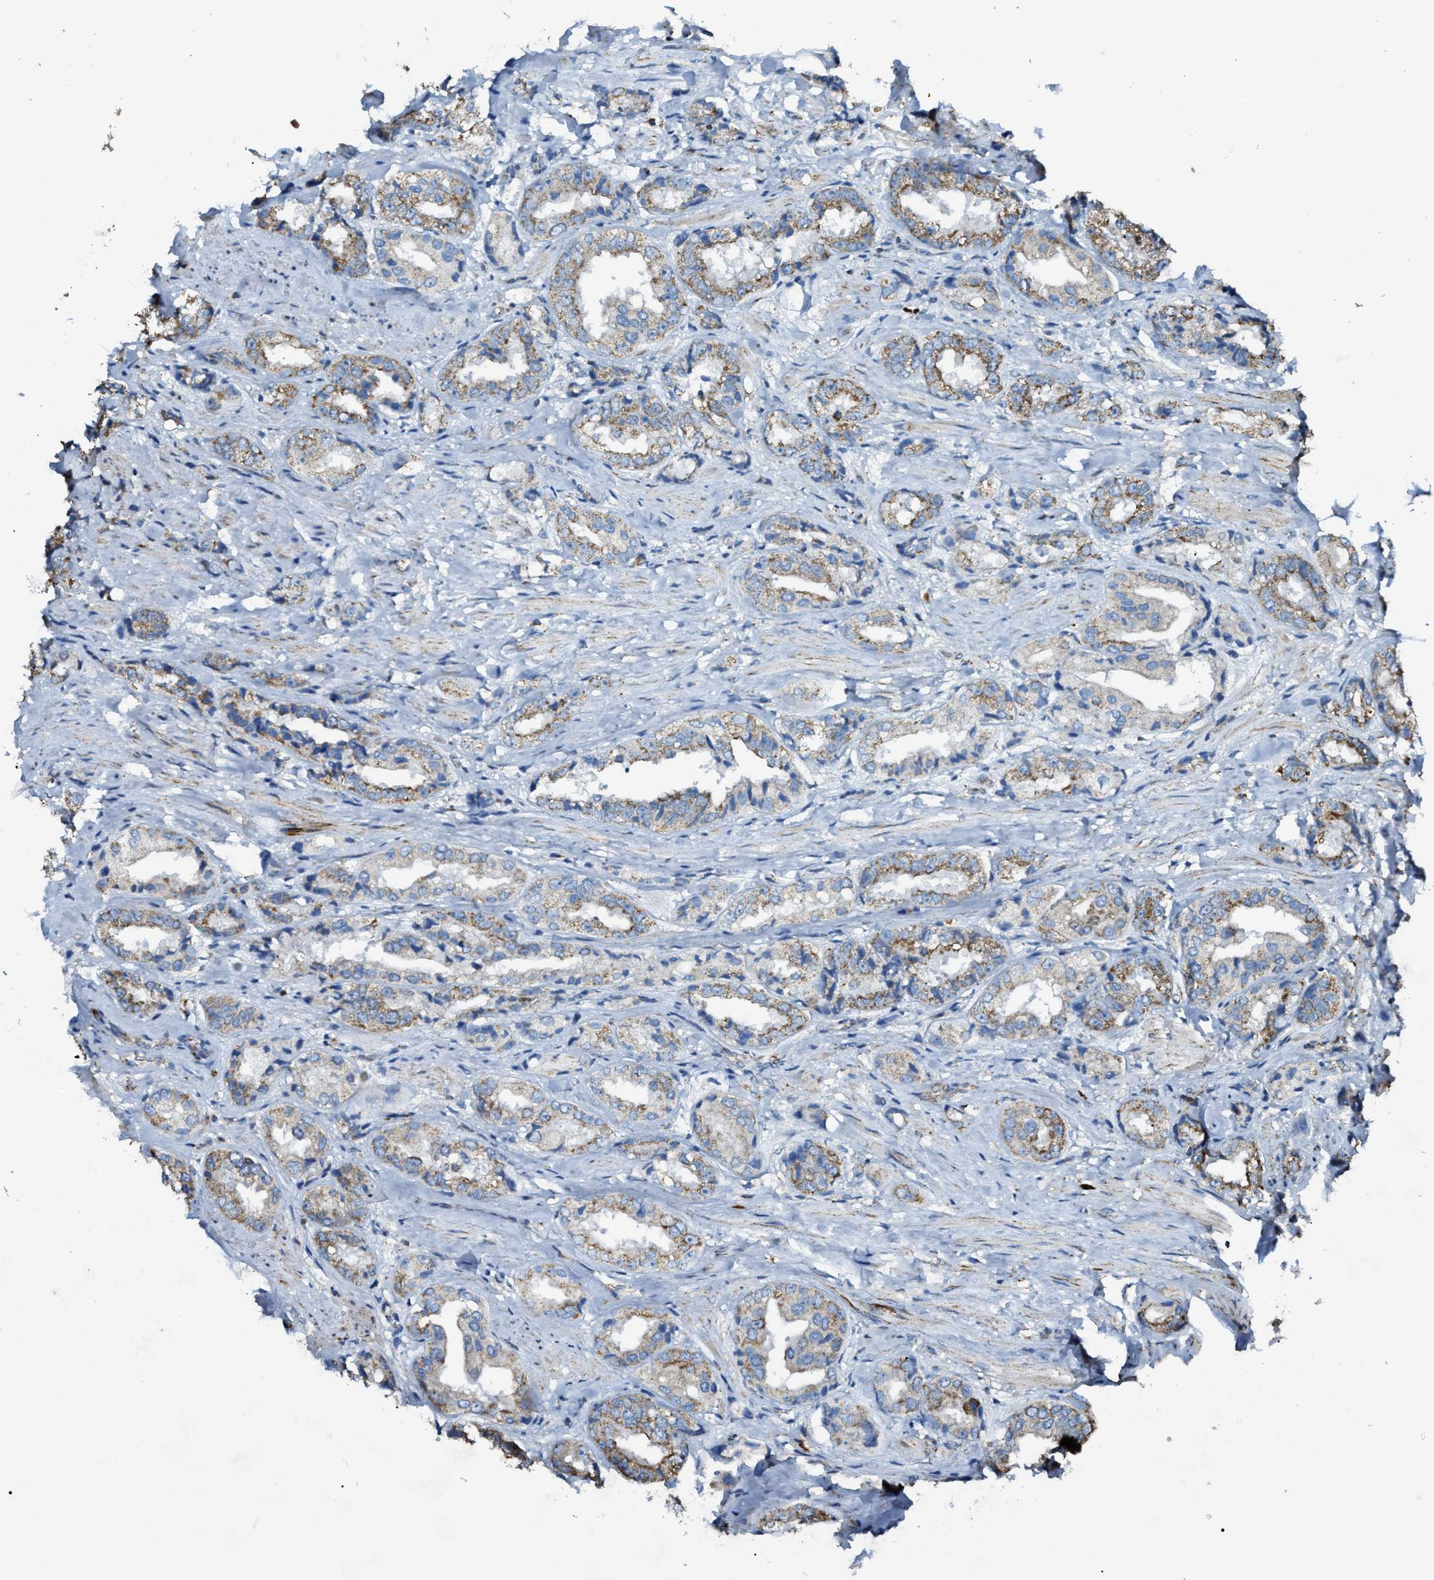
{"staining": {"intensity": "moderate", "quantity": ">75%", "location": "cytoplasmic/membranous"}, "tissue": "prostate cancer", "cell_type": "Tumor cells", "image_type": "cancer", "snomed": [{"axis": "morphology", "description": "Adenocarcinoma, High grade"}, {"axis": "topography", "description": "Prostate"}], "caption": "Immunohistochemistry (IHC) image of prostate adenocarcinoma (high-grade) stained for a protein (brown), which exhibits medium levels of moderate cytoplasmic/membranous staining in about >75% of tumor cells.", "gene": "SLC25A11", "patient": {"sex": "male", "age": 61}}